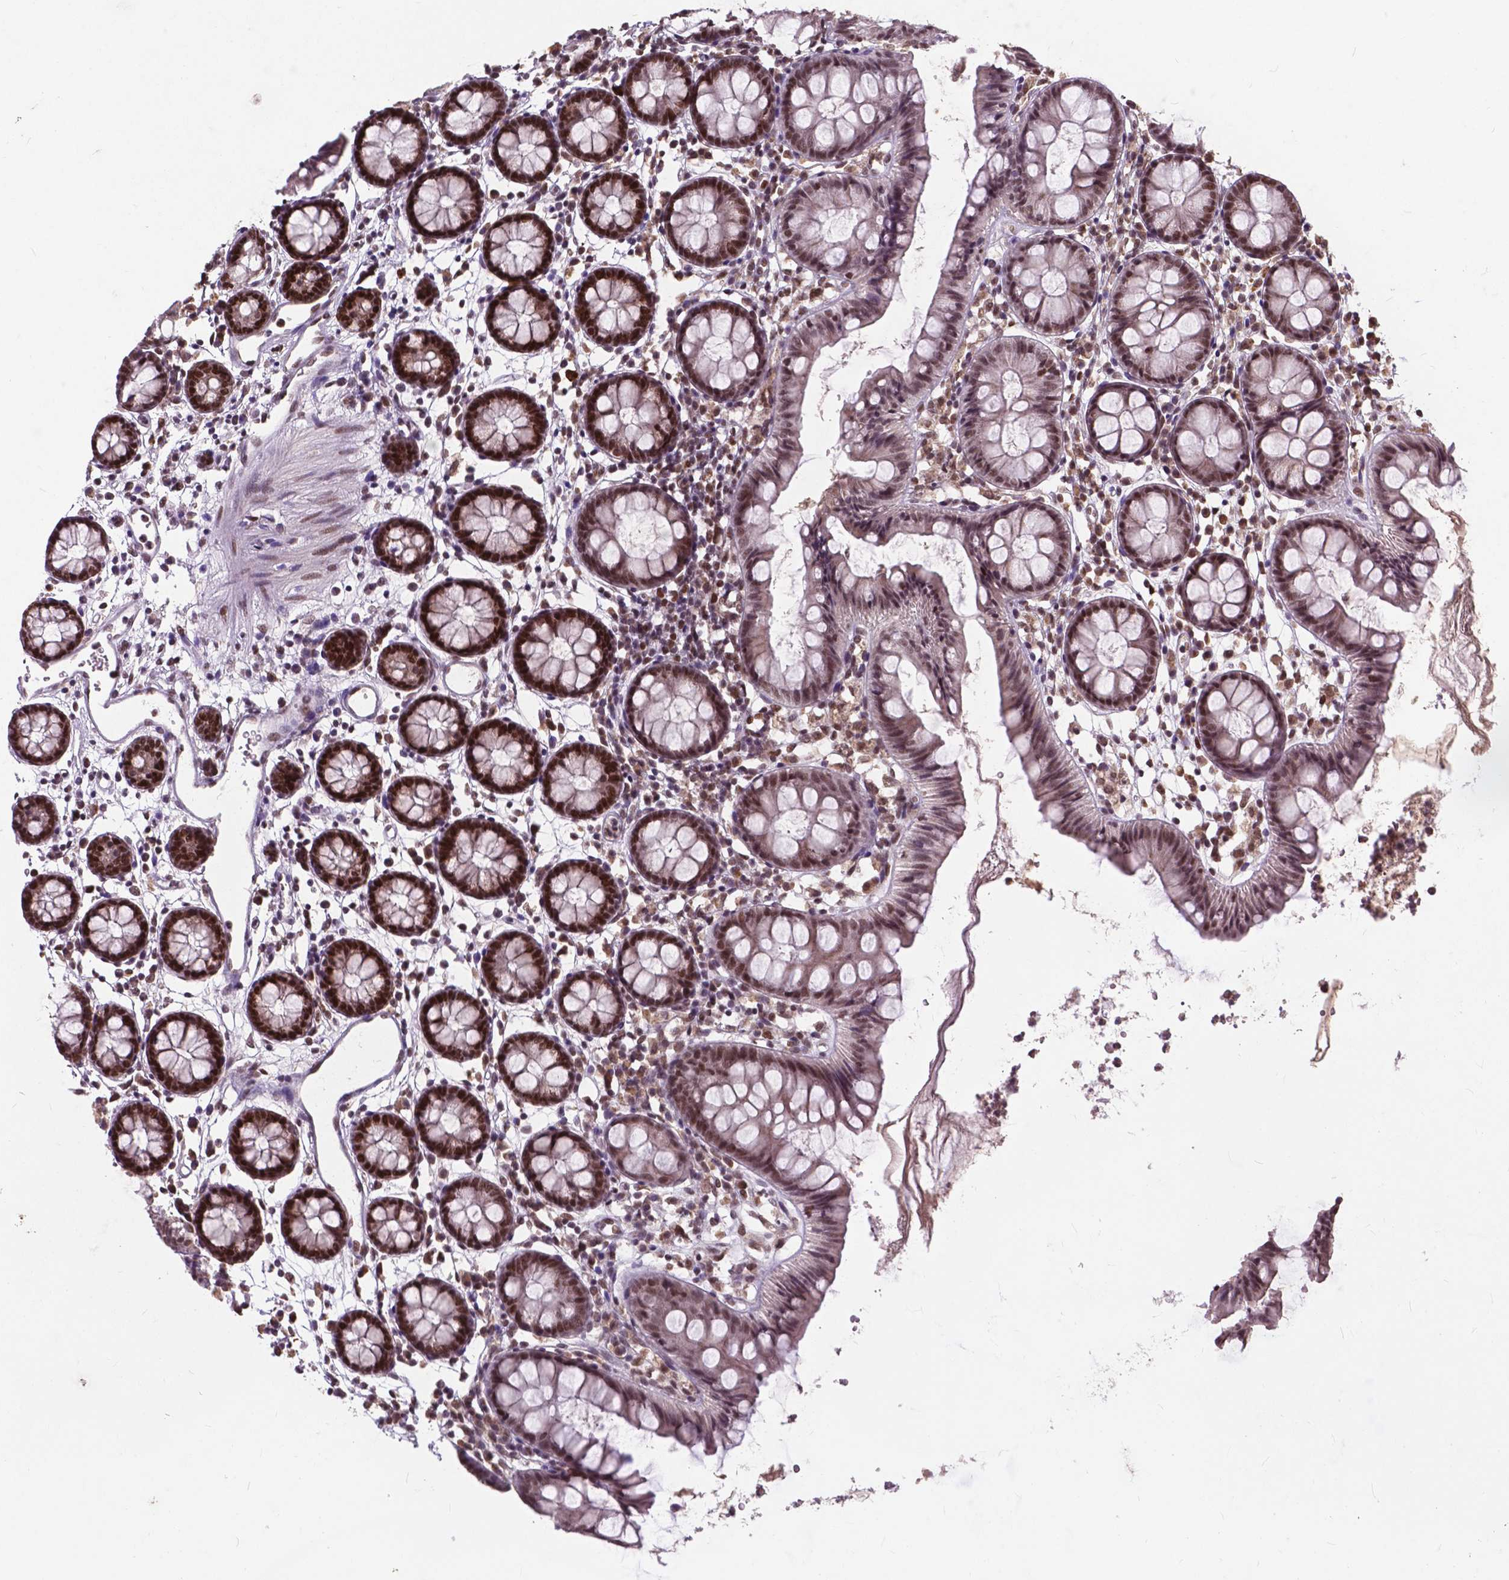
{"staining": {"intensity": "weak", "quantity": "<25%", "location": "cytoplasmic/membranous"}, "tissue": "colon", "cell_type": "Endothelial cells", "image_type": "normal", "snomed": [{"axis": "morphology", "description": "Normal tissue, NOS"}, {"axis": "topography", "description": "Colon"}], "caption": "Immunohistochemistry photomicrograph of benign human colon stained for a protein (brown), which reveals no positivity in endothelial cells. Brightfield microscopy of immunohistochemistry stained with DAB (3,3'-diaminobenzidine) (brown) and hematoxylin (blue), captured at high magnification.", "gene": "MSH2", "patient": {"sex": "female", "age": 84}}